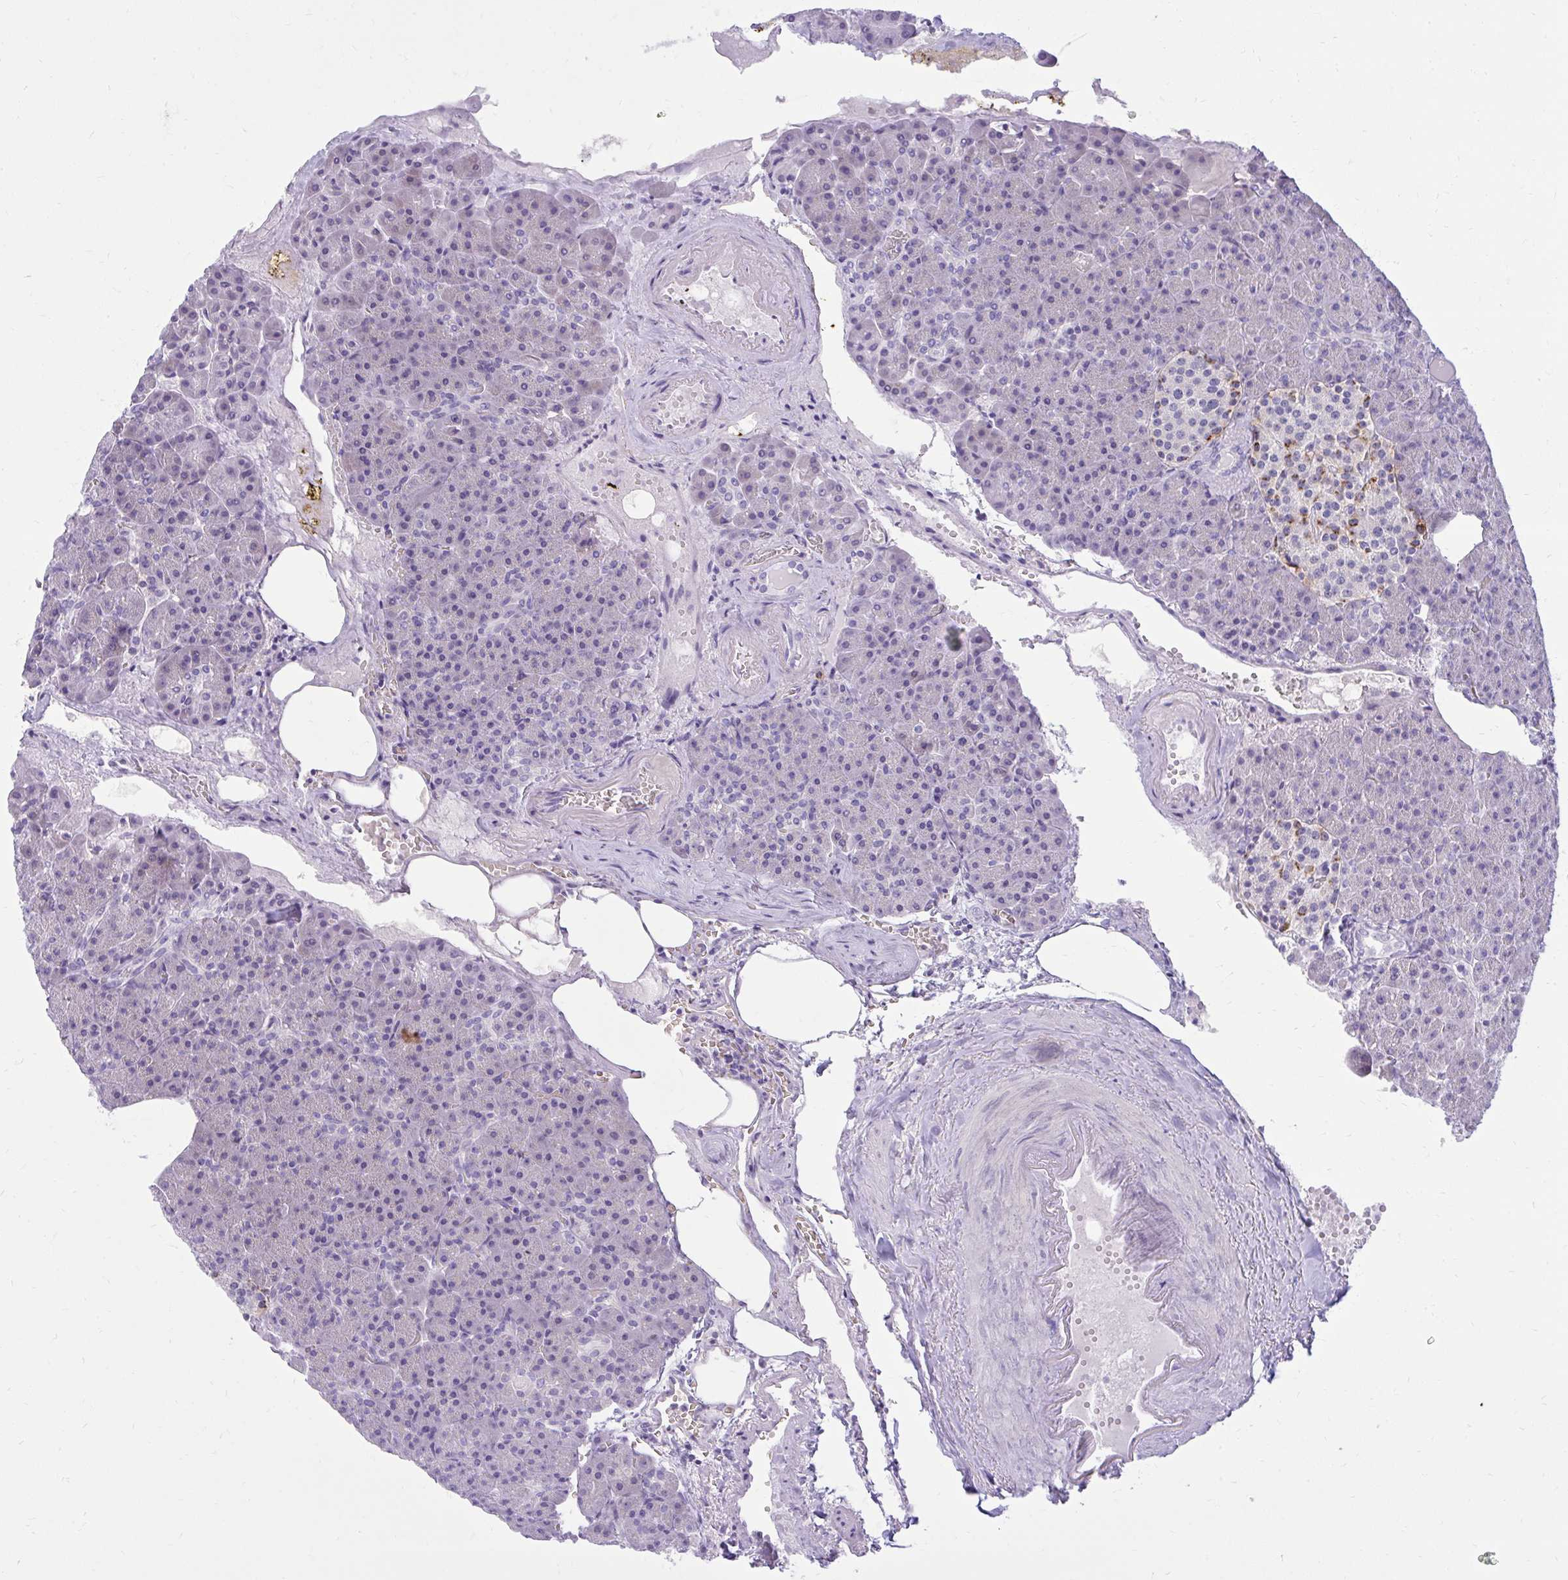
{"staining": {"intensity": "negative", "quantity": "none", "location": "none"}, "tissue": "pancreas", "cell_type": "Exocrine glandular cells", "image_type": "normal", "snomed": [{"axis": "morphology", "description": "Normal tissue, NOS"}, {"axis": "topography", "description": "Pancreas"}], "caption": "Immunohistochemical staining of unremarkable pancreas reveals no significant positivity in exocrine glandular cells.", "gene": "PRAP1", "patient": {"sex": "female", "age": 74}}